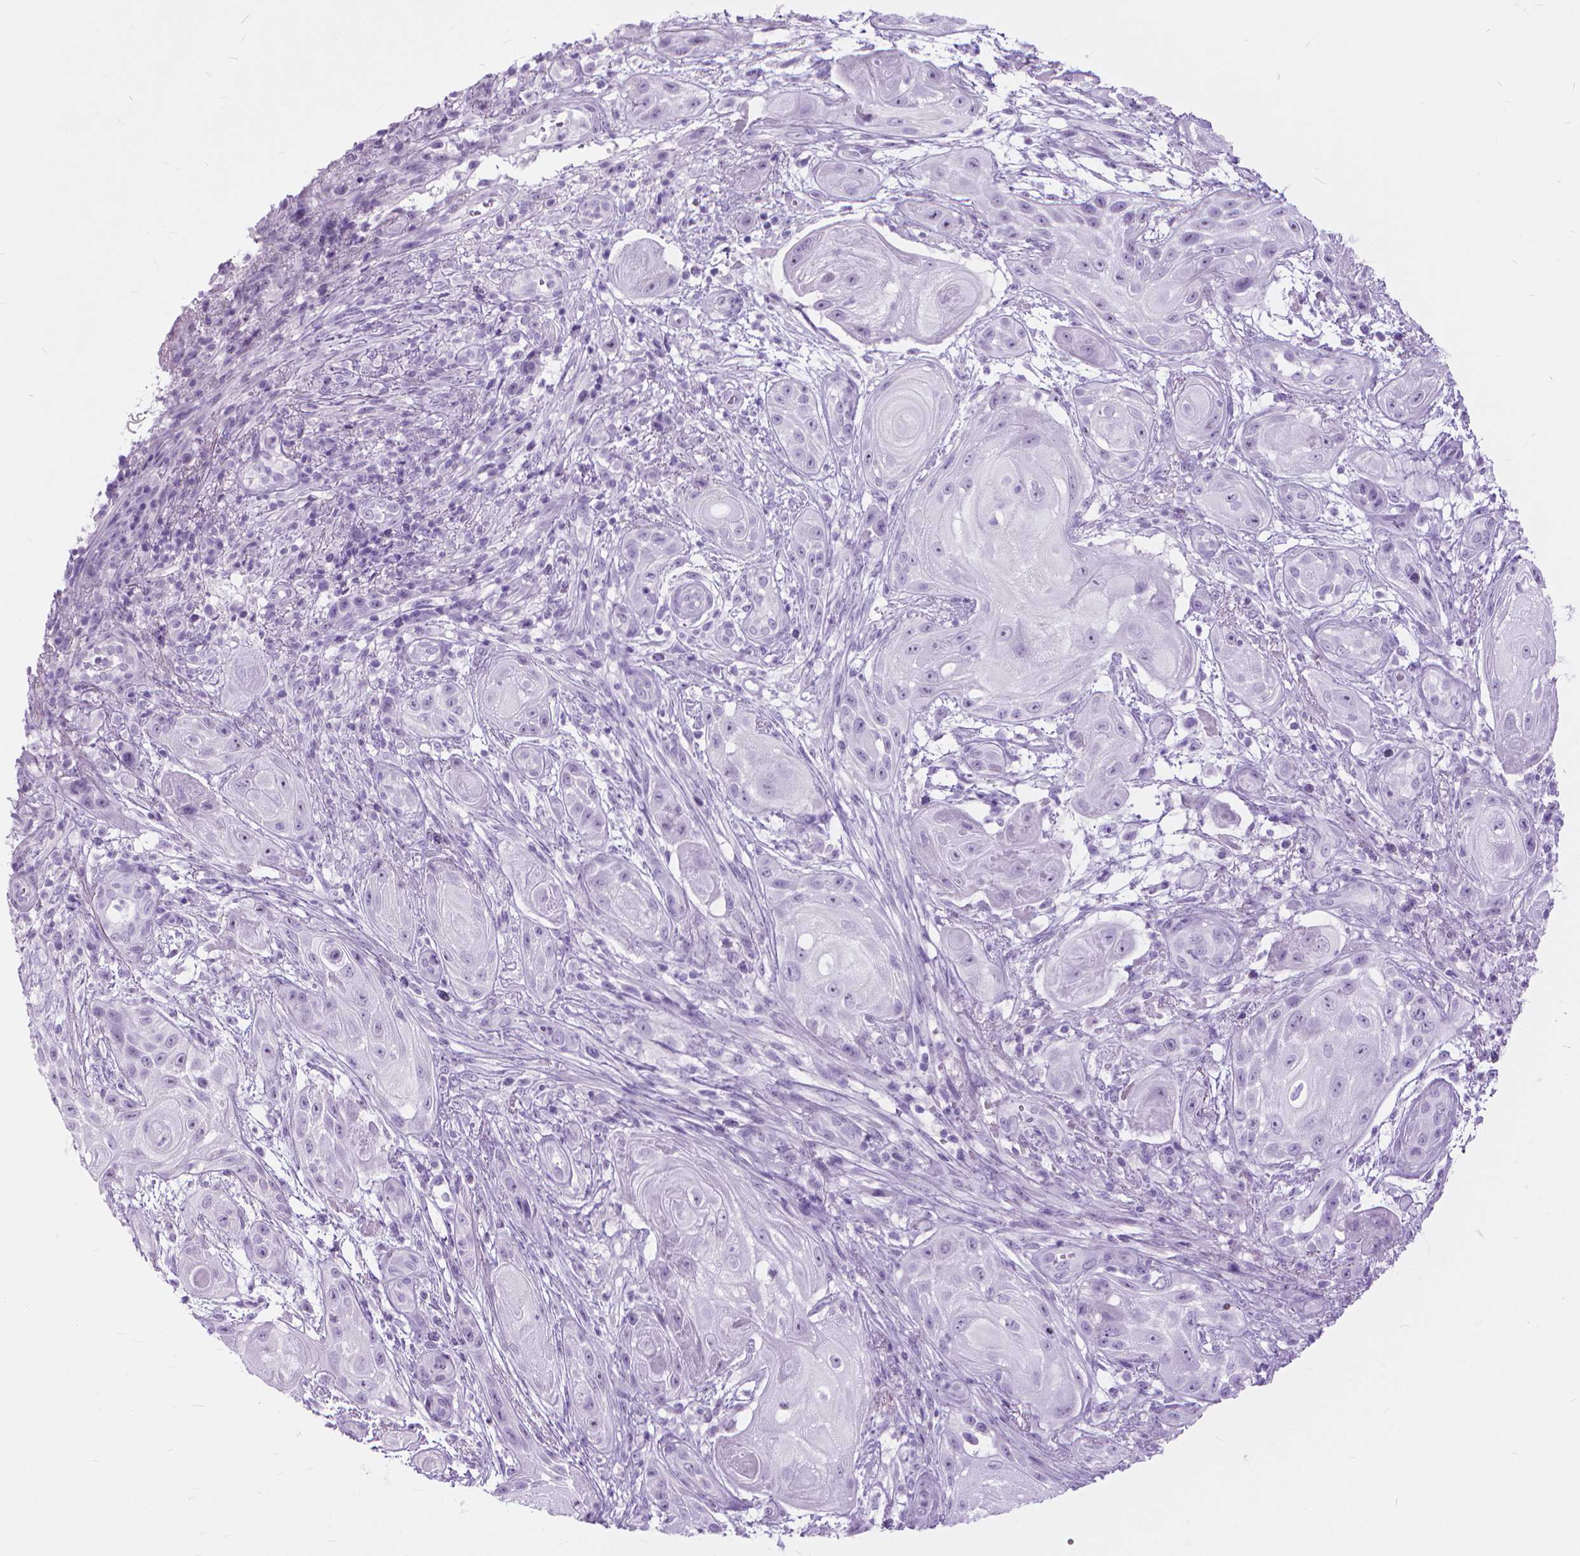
{"staining": {"intensity": "negative", "quantity": "none", "location": "none"}, "tissue": "skin cancer", "cell_type": "Tumor cells", "image_type": "cancer", "snomed": [{"axis": "morphology", "description": "Squamous cell carcinoma, NOS"}, {"axis": "topography", "description": "Skin"}], "caption": "This micrograph is of skin cancer (squamous cell carcinoma) stained with IHC to label a protein in brown with the nuclei are counter-stained blue. There is no expression in tumor cells. The staining is performed using DAB brown chromogen with nuclei counter-stained in using hematoxylin.", "gene": "HTR2B", "patient": {"sex": "male", "age": 62}}